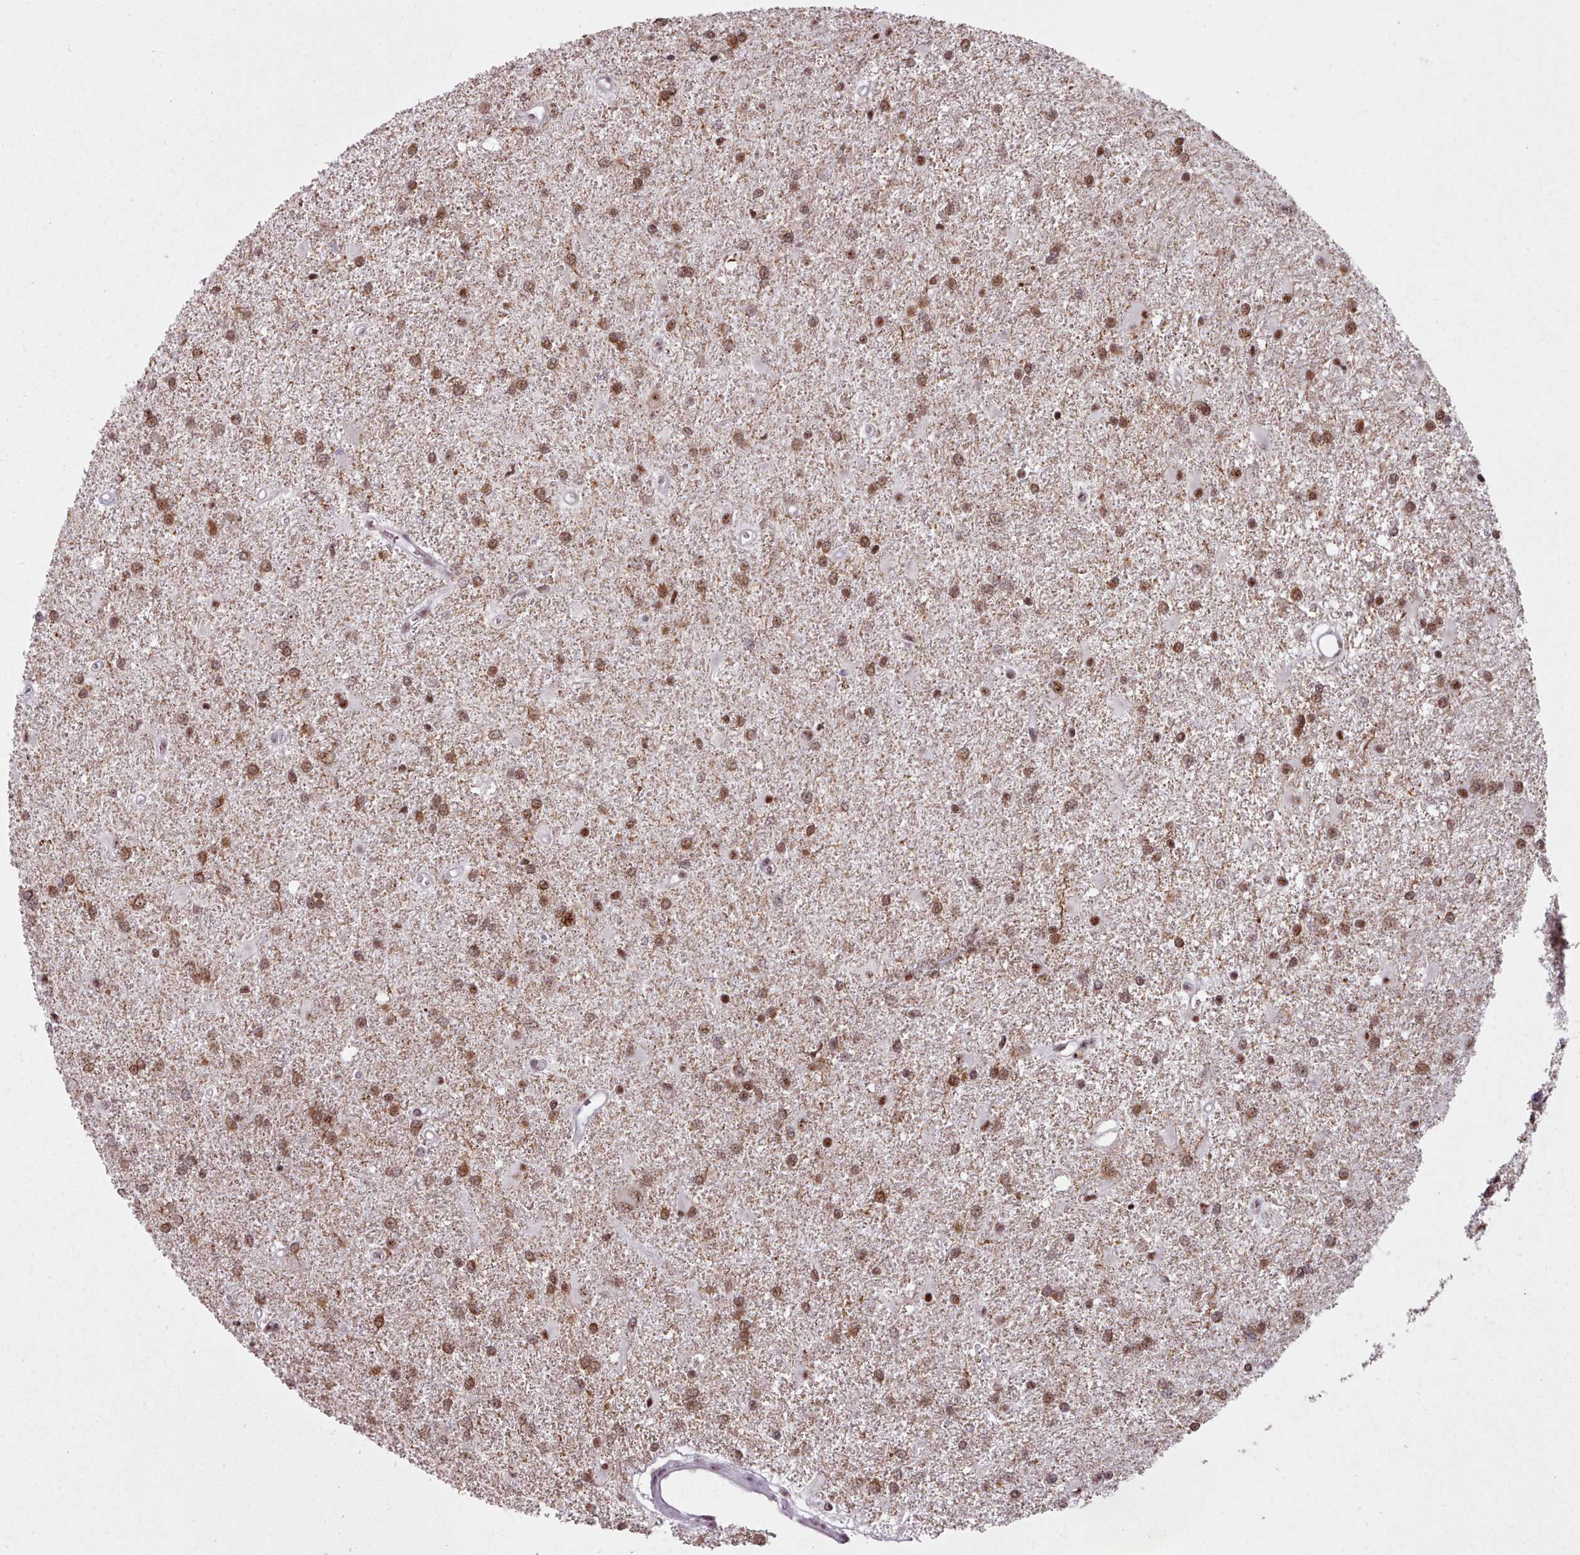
{"staining": {"intensity": "moderate", "quantity": ">75%", "location": "cytoplasmic/membranous,nuclear"}, "tissue": "glioma", "cell_type": "Tumor cells", "image_type": "cancer", "snomed": [{"axis": "morphology", "description": "Glioma, malignant, High grade"}, {"axis": "topography", "description": "Brain"}], "caption": "Human glioma stained for a protein (brown) exhibits moderate cytoplasmic/membranous and nuclear positive staining in about >75% of tumor cells.", "gene": "SRRM1", "patient": {"sex": "female", "age": 50}}